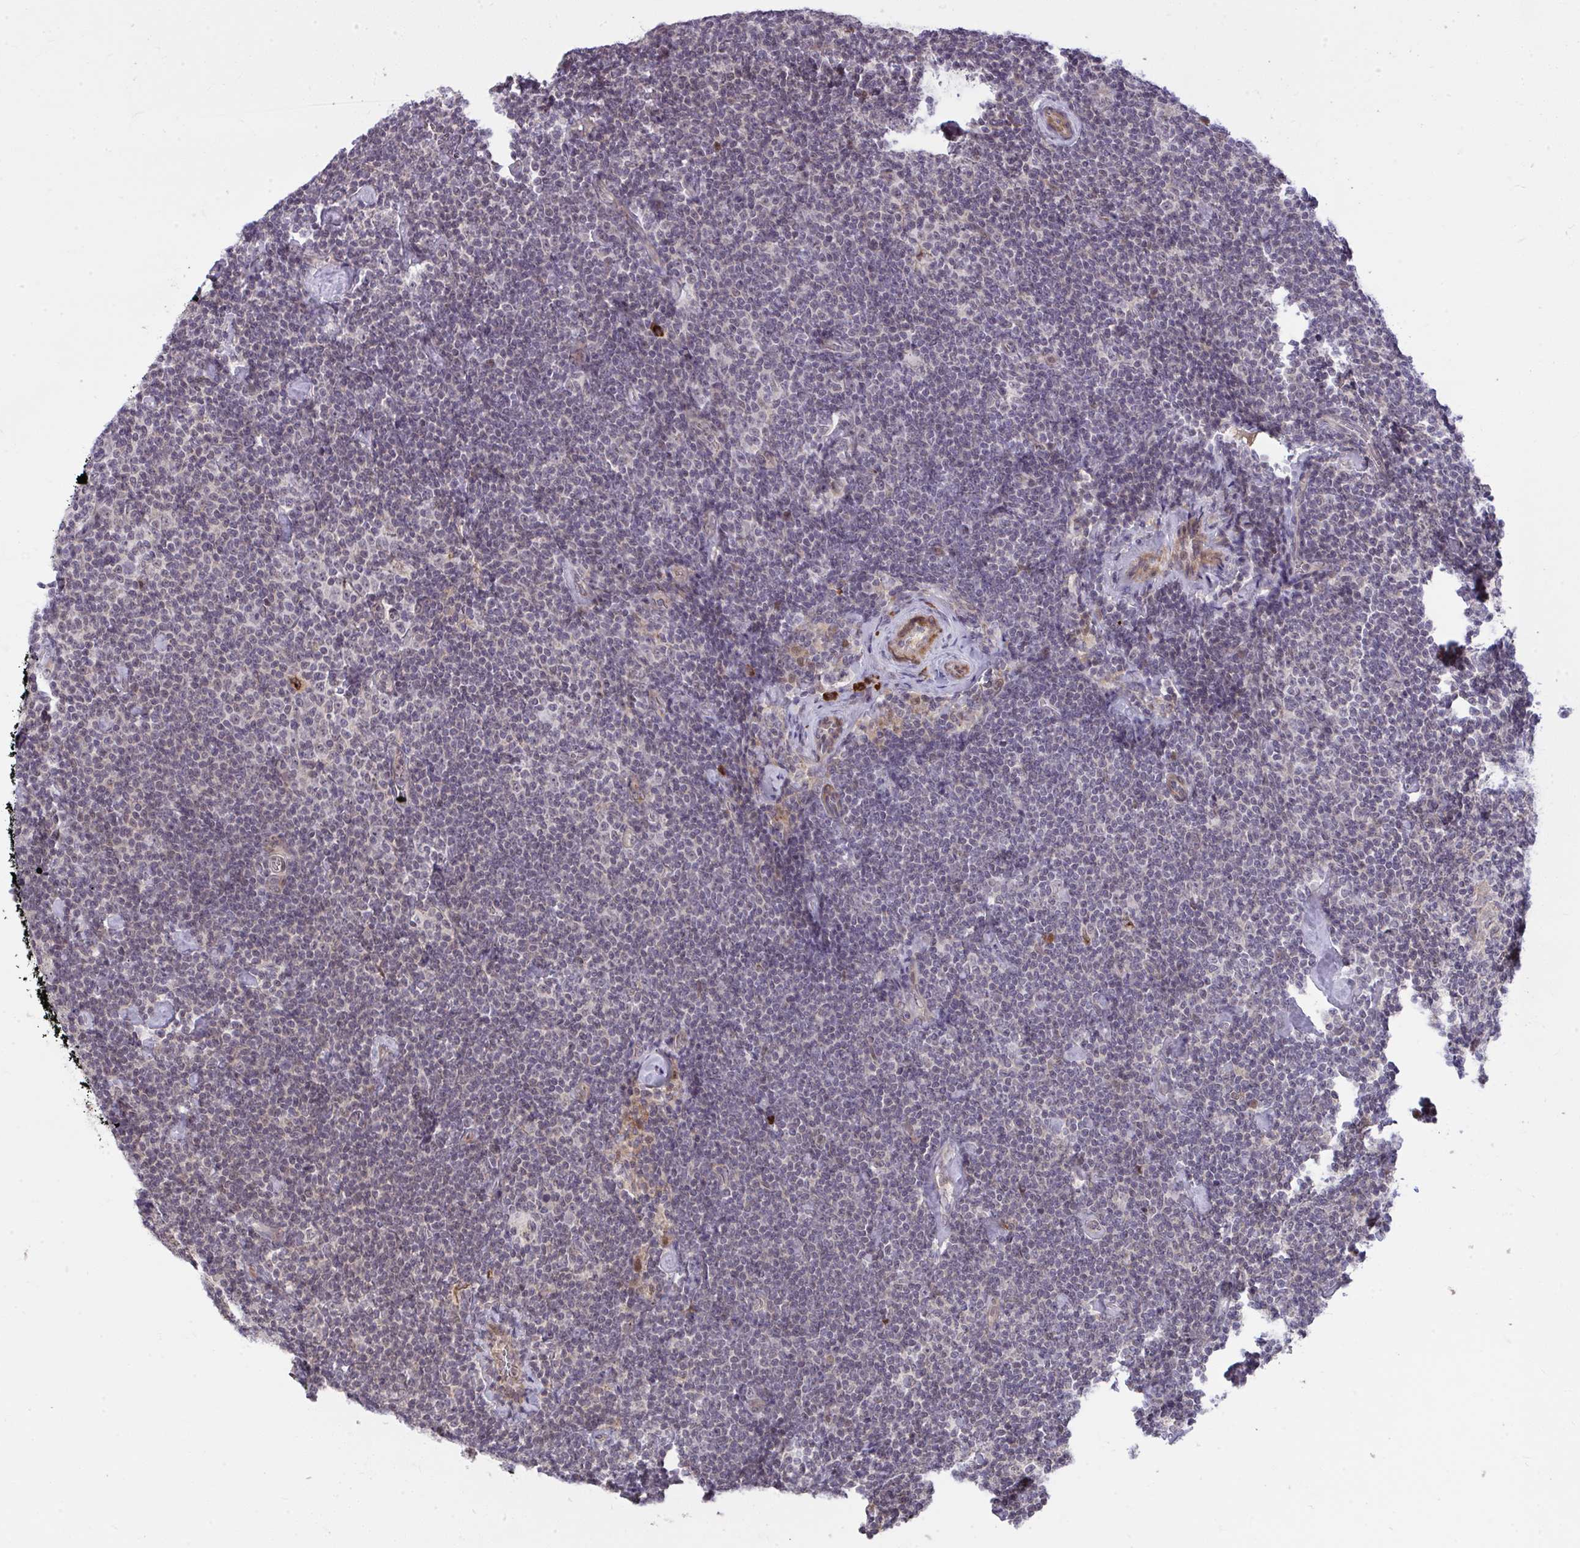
{"staining": {"intensity": "negative", "quantity": "none", "location": "none"}, "tissue": "lymphoma", "cell_type": "Tumor cells", "image_type": "cancer", "snomed": [{"axis": "morphology", "description": "Malignant lymphoma, non-Hodgkin's type, Low grade"}, {"axis": "topography", "description": "Lymph node"}], "caption": "The photomicrograph demonstrates no significant staining in tumor cells of lymphoma.", "gene": "ZSCAN9", "patient": {"sex": "male", "age": 81}}